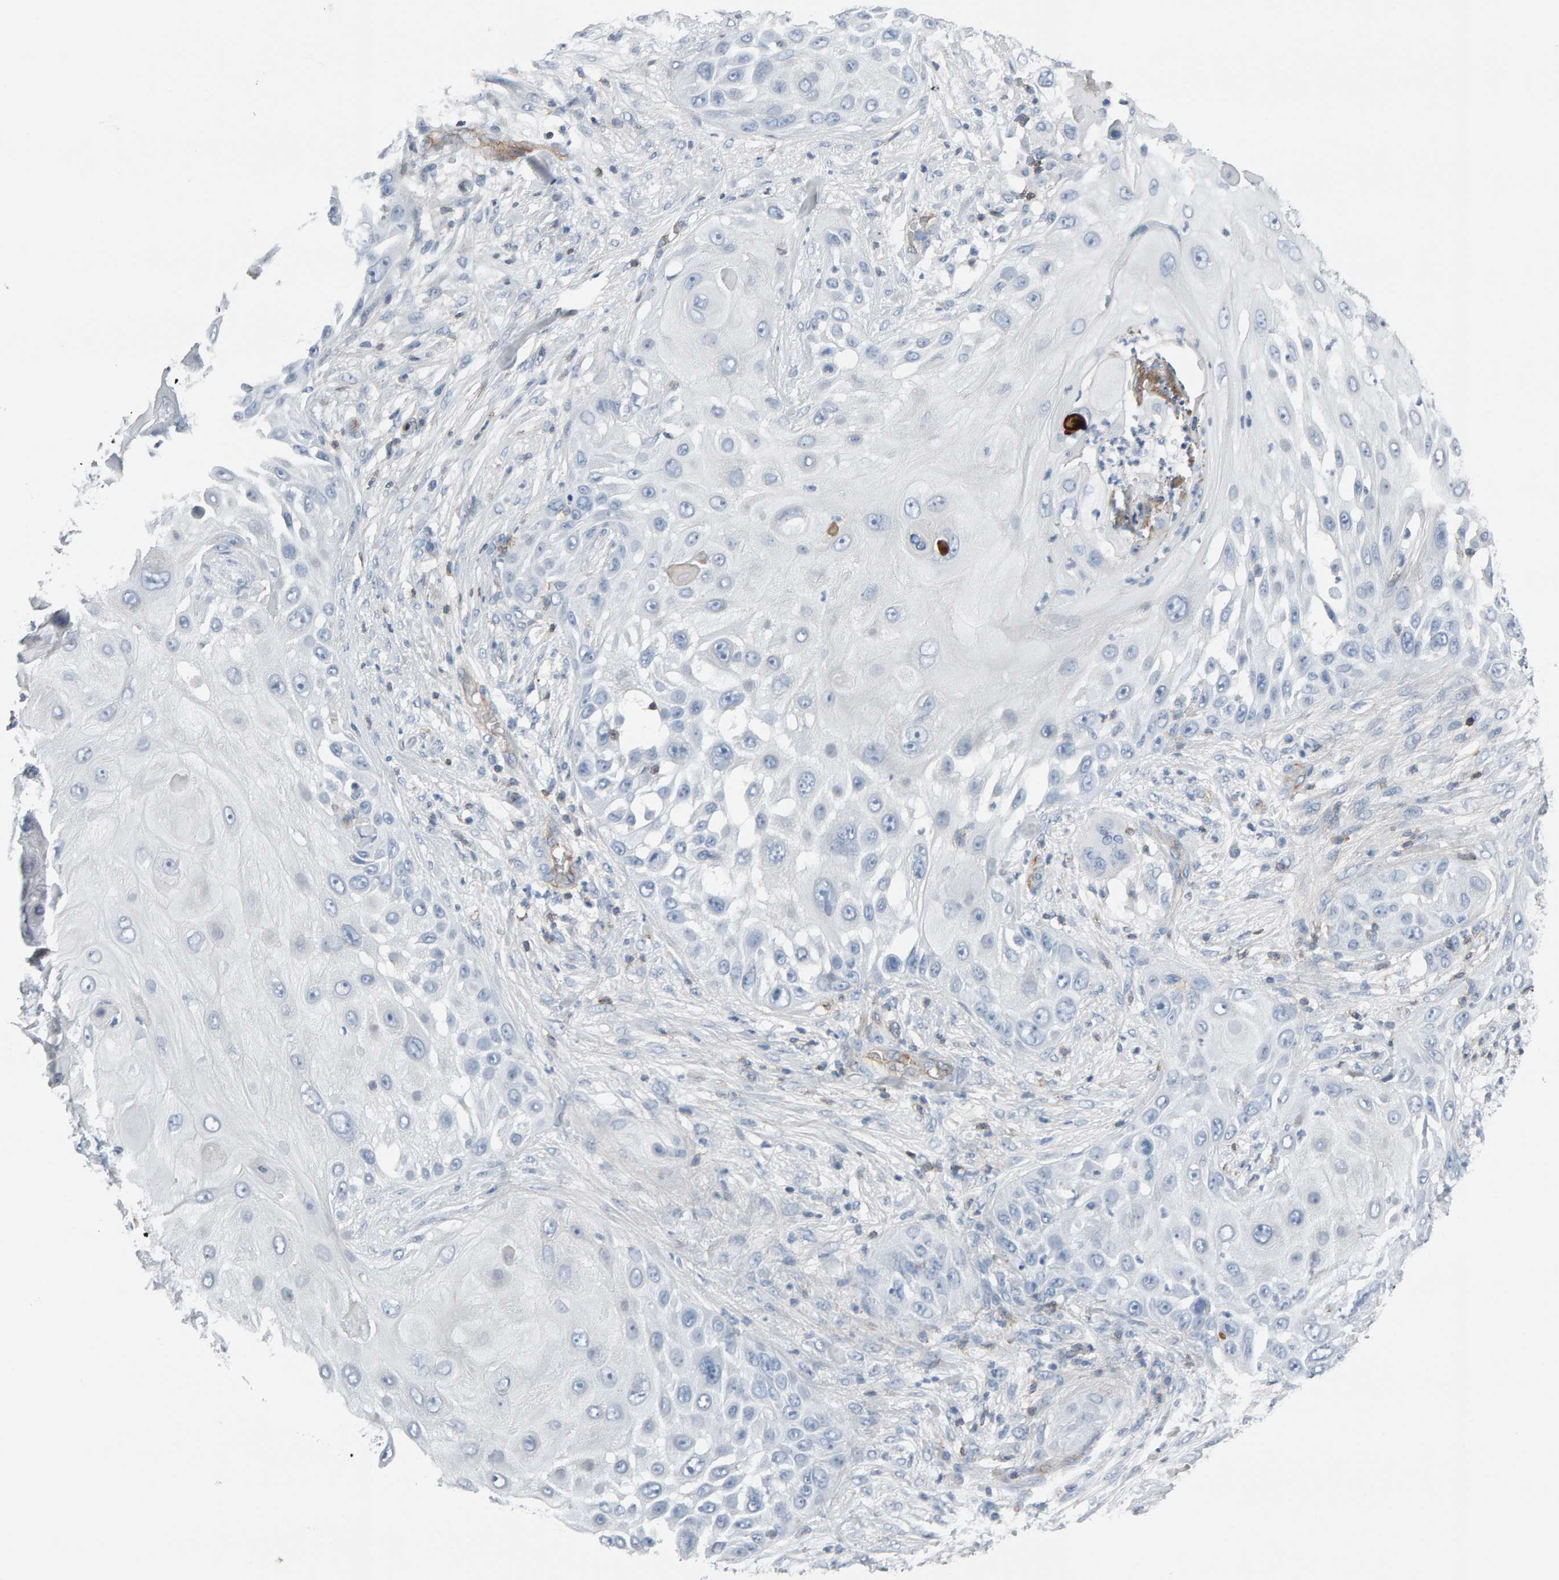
{"staining": {"intensity": "negative", "quantity": "none", "location": "none"}, "tissue": "skin cancer", "cell_type": "Tumor cells", "image_type": "cancer", "snomed": [{"axis": "morphology", "description": "Squamous cell carcinoma, NOS"}, {"axis": "topography", "description": "Skin"}], "caption": "Immunohistochemical staining of skin squamous cell carcinoma reveals no significant expression in tumor cells.", "gene": "FYN", "patient": {"sex": "female", "age": 44}}